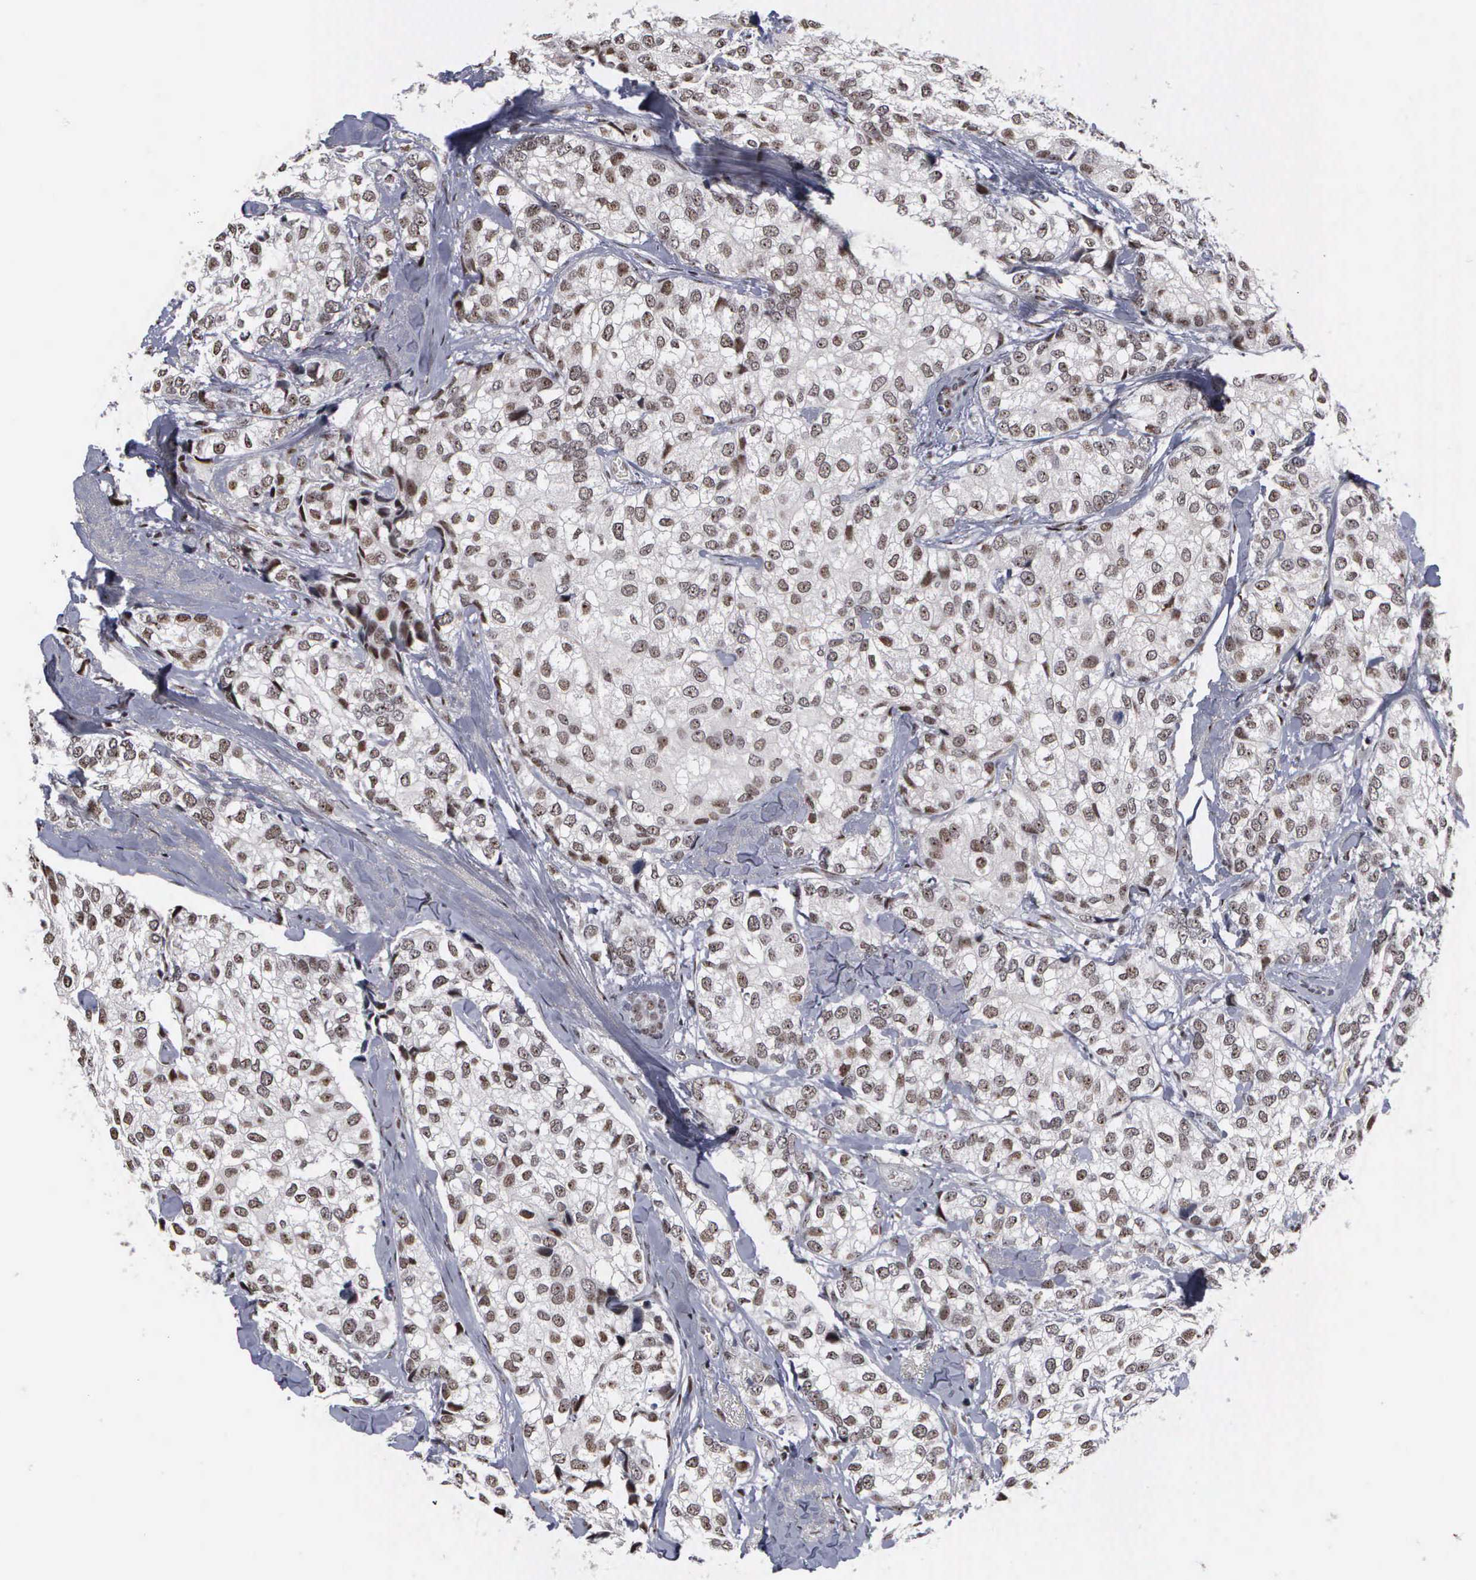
{"staining": {"intensity": "weak", "quantity": "25%-75%", "location": "nuclear"}, "tissue": "breast cancer", "cell_type": "Tumor cells", "image_type": "cancer", "snomed": [{"axis": "morphology", "description": "Duct carcinoma"}, {"axis": "topography", "description": "Breast"}], "caption": "Tumor cells display low levels of weak nuclear staining in approximately 25%-75% of cells in breast cancer.", "gene": "KIAA0586", "patient": {"sex": "female", "age": 68}}